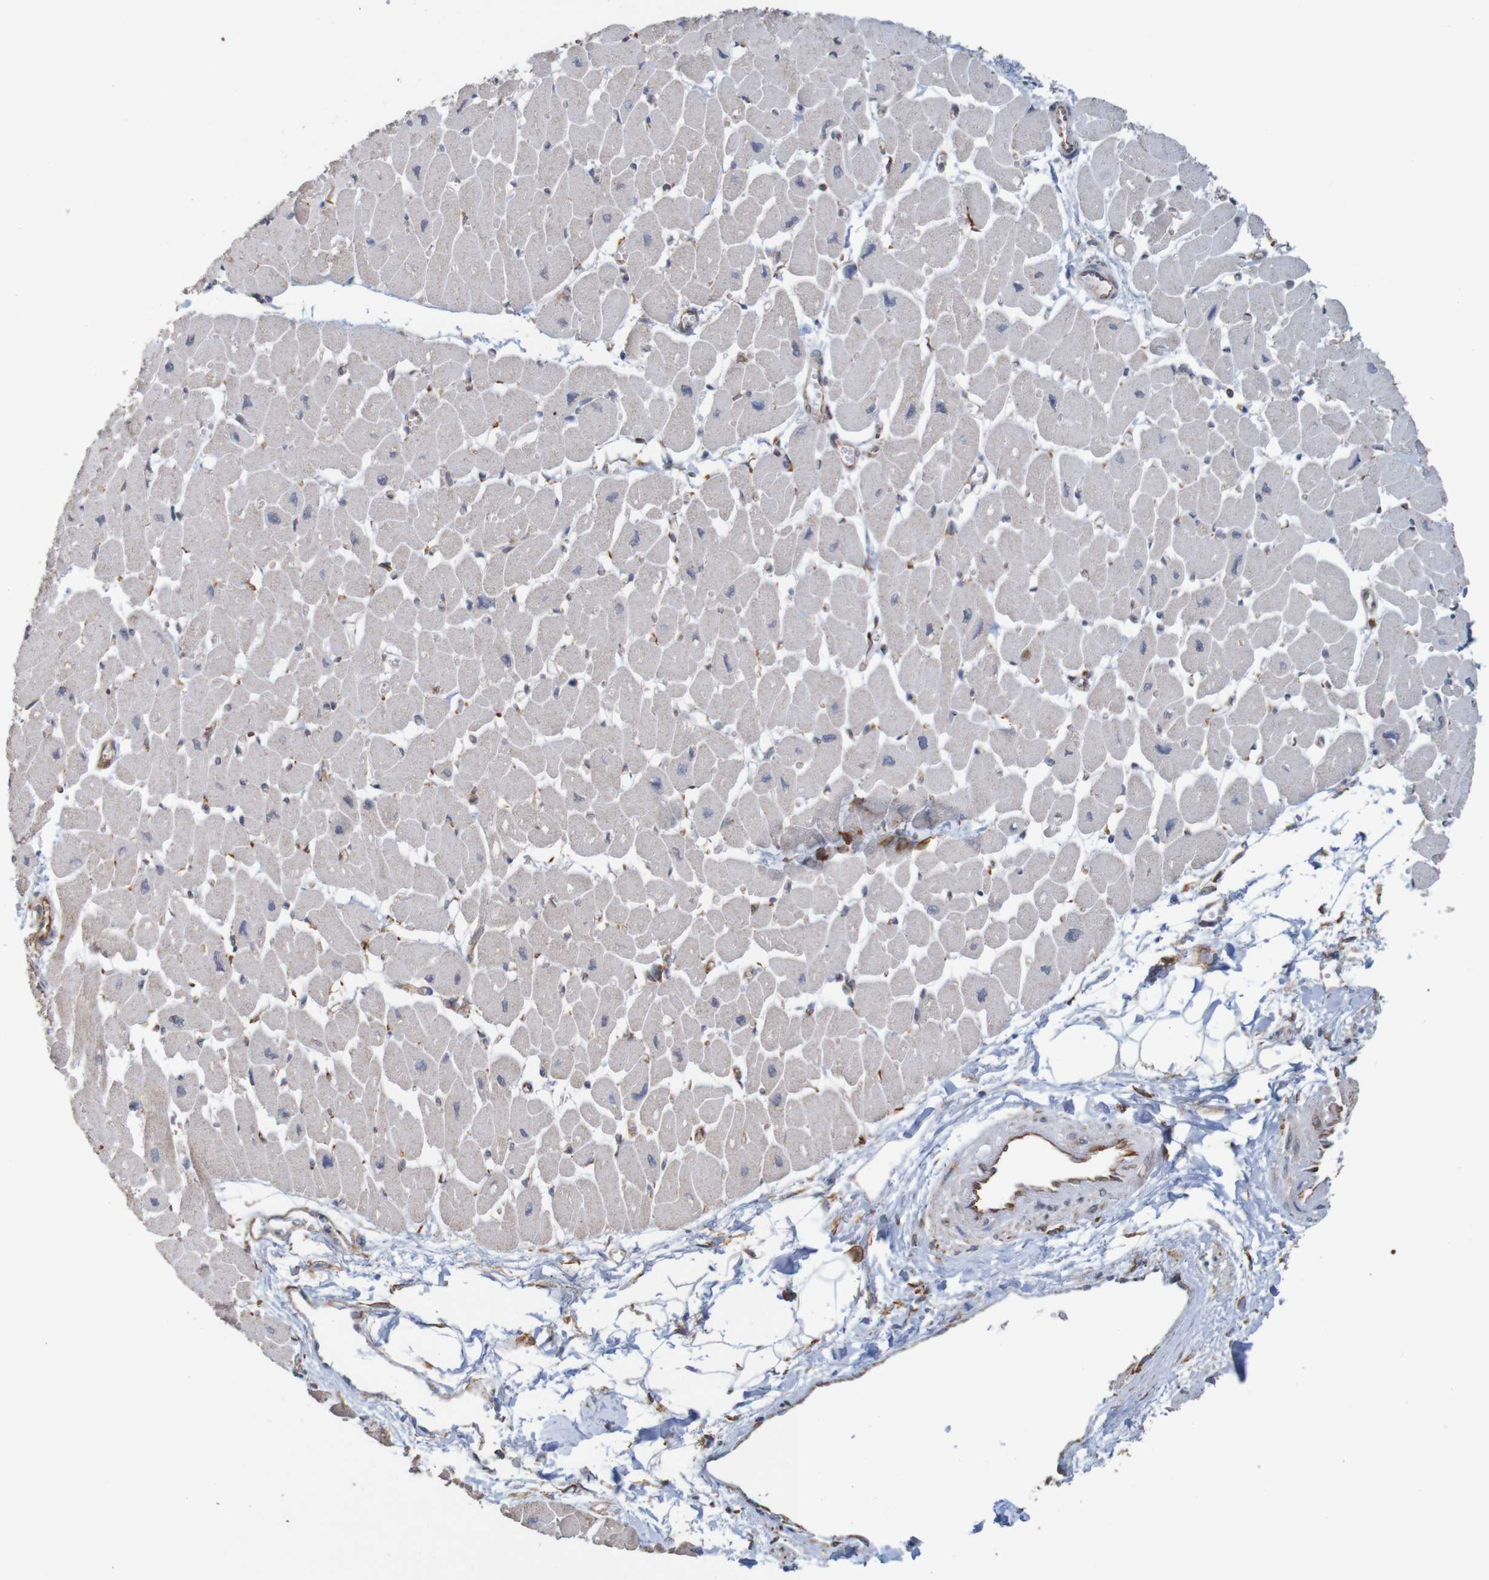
{"staining": {"intensity": "negative", "quantity": "none", "location": "none"}, "tissue": "heart muscle", "cell_type": "Cardiomyocytes", "image_type": "normal", "snomed": [{"axis": "morphology", "description": "Normal tissue, NOS"}, {"axis": "topography", "description": "Heart"}], "caption": "High power microscopy image of an immunohistochemistry (IHC) photomicrograph of unremarkable heart muscle, revealing no significant positivity in cardiomyocytes.", "gene": "PDIA3", "patient": {"sex": "female", "age": 54}}